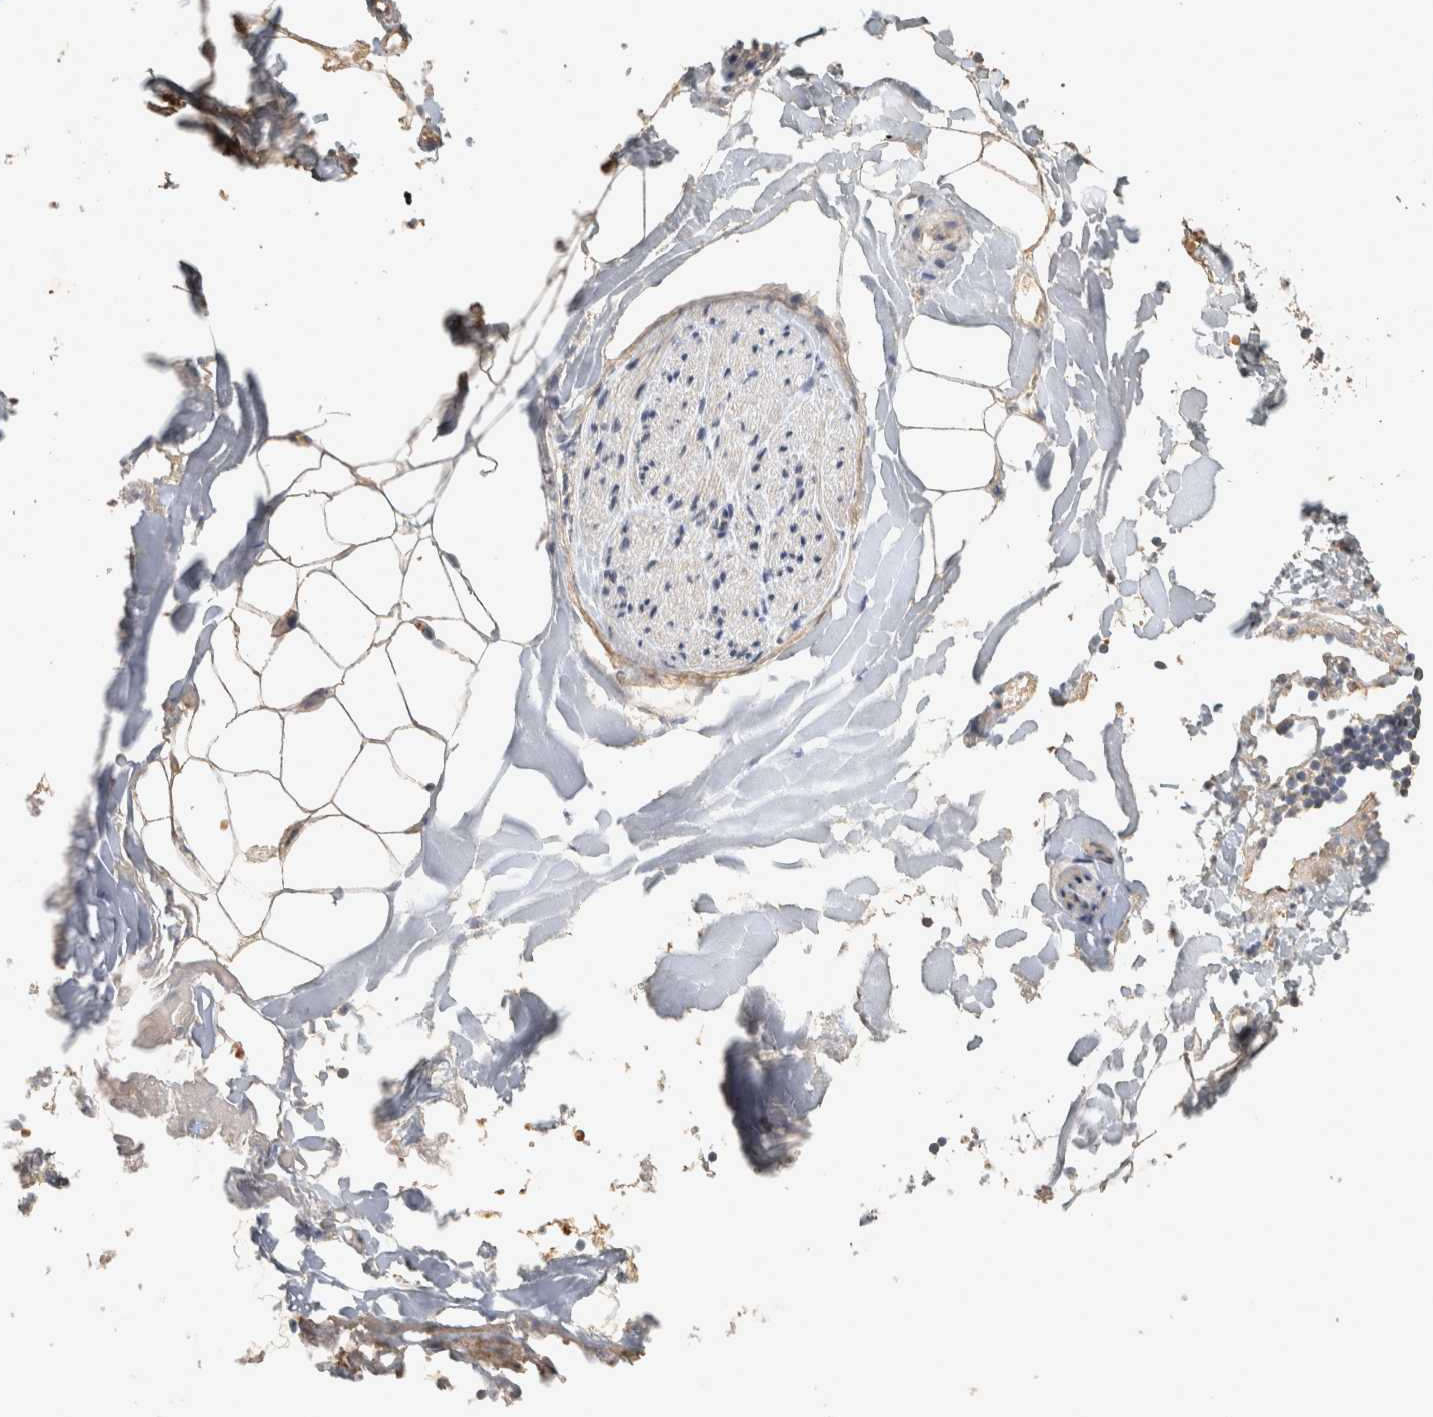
{"staining": {"intensity": "weak", "quantity": ">75%", "location": "cytoplasmic/membranous"}, "tissue": "adipose tissue", "cell_type": "Adipocytes", "image_type": "normal", "snomed": [{"axis": "morphology", "description": "Normal tissue, NOS"}, {"axis": "morphology", "description": "Adenocarcinoma, NOS"}, {"axis": "topography", "description": "Smooth muscle"}, {"axis": "topography", "description": "Colon"}], "caption": "Immunohistochemical staining of unremarkable human adipose tissue demonstrates low levels of weak cytoplasmic/membranous expression in about >75% of adipocytes. (DAB IHC, brown staining for protein, blue staining for nuclei).", "gene": "OSTN", "patient": {"sex": "male", "age": 14}}